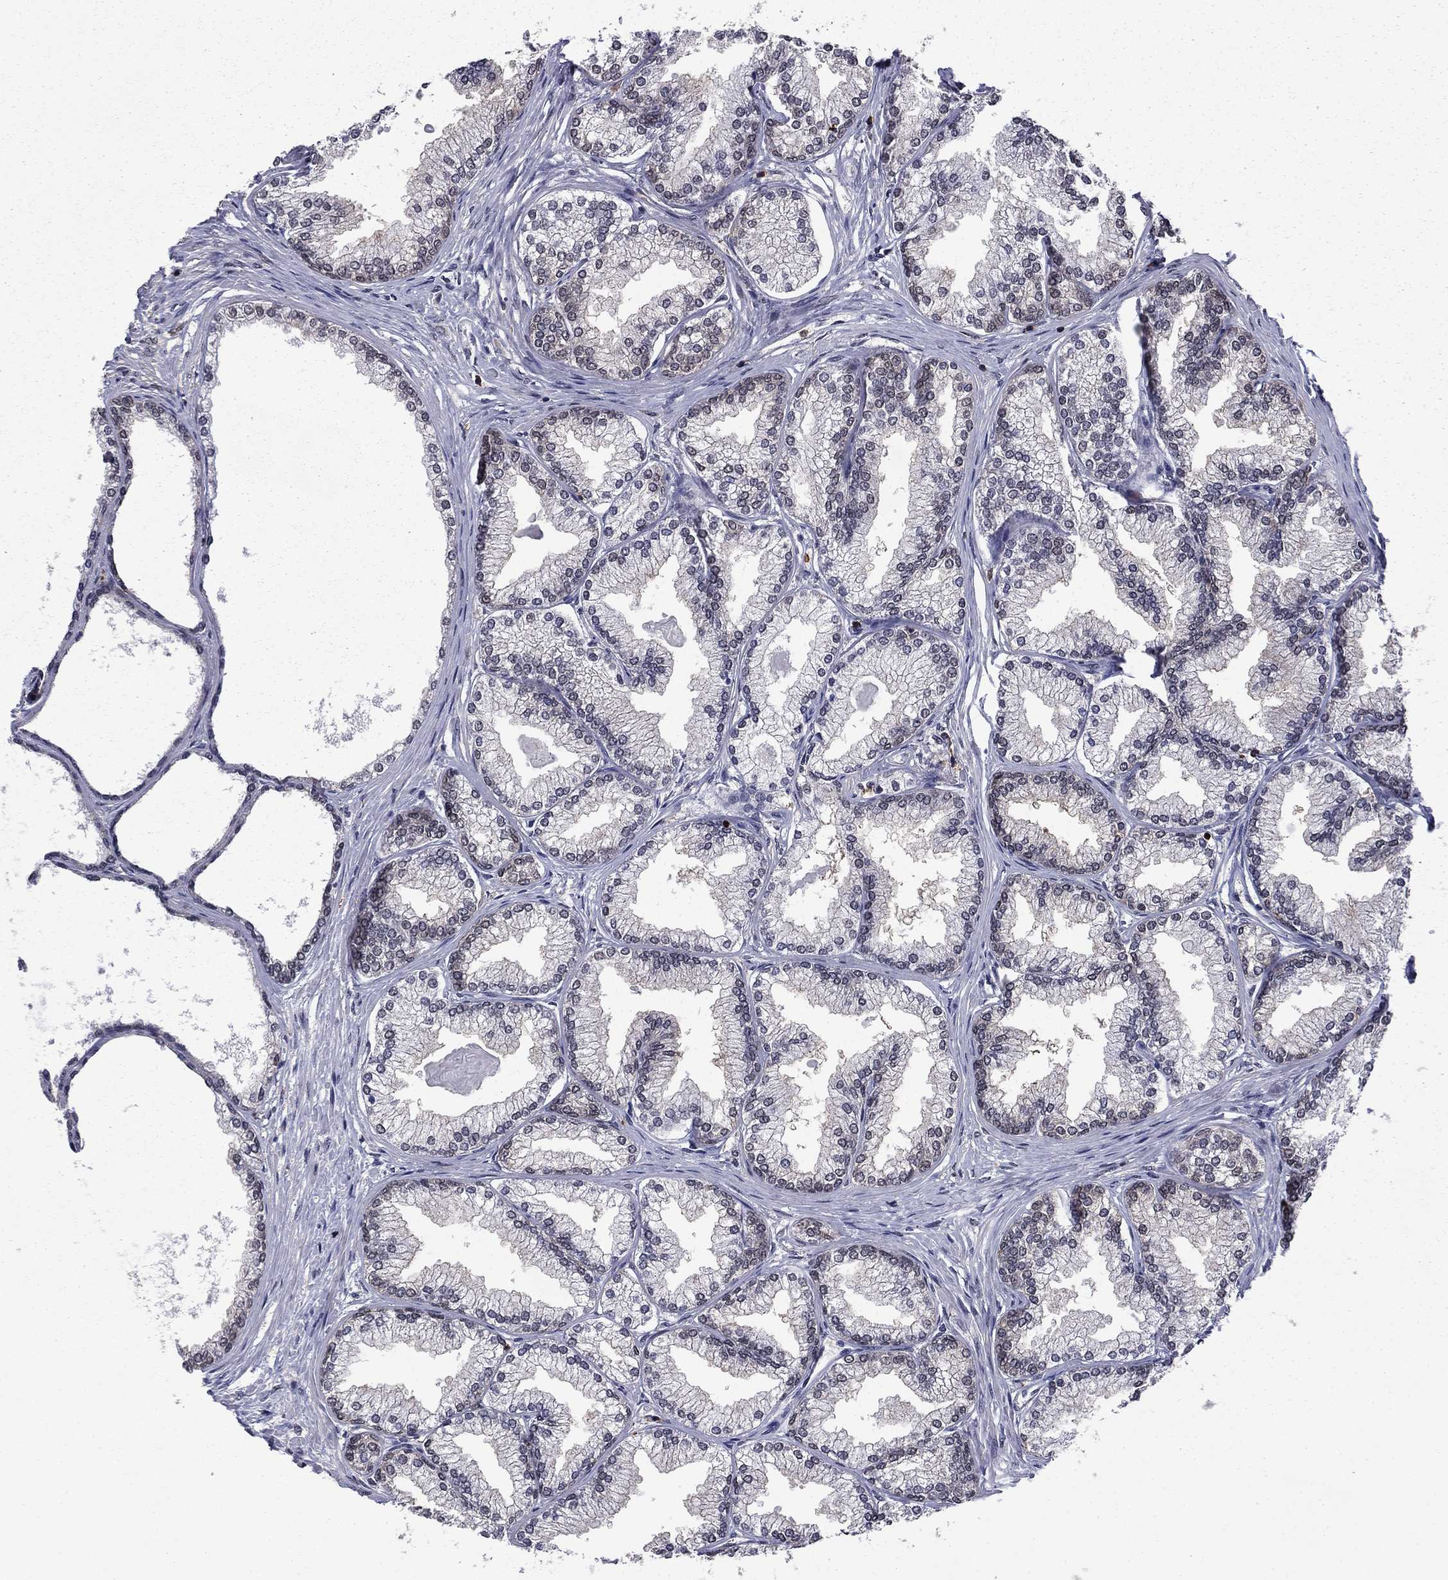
{"staining": {"intensity": "moderate", "quantity": "25%-75%", "location": "nuclear"}, "tissue": "prostate", "cell_type": "Glandular cells", "image_type": "normal", "snomed": [{"axis": "morphology", "description": "Normal tissue, NOS"}, {"axis": "topography", "description": "Prostate"}], "caption": "Immunohistochemistry (IHC) of benign prostate demonstrates medium levels of moderate nuclear staining in approximately 25%-75% of glandular cells. The staining is performed using DAB brown chromogen to label protein expression. The nuclei are counter-stained blue using hematoxylin.", "gene": "PSMD2", "patient": {"sex": "male", "age": 72}}